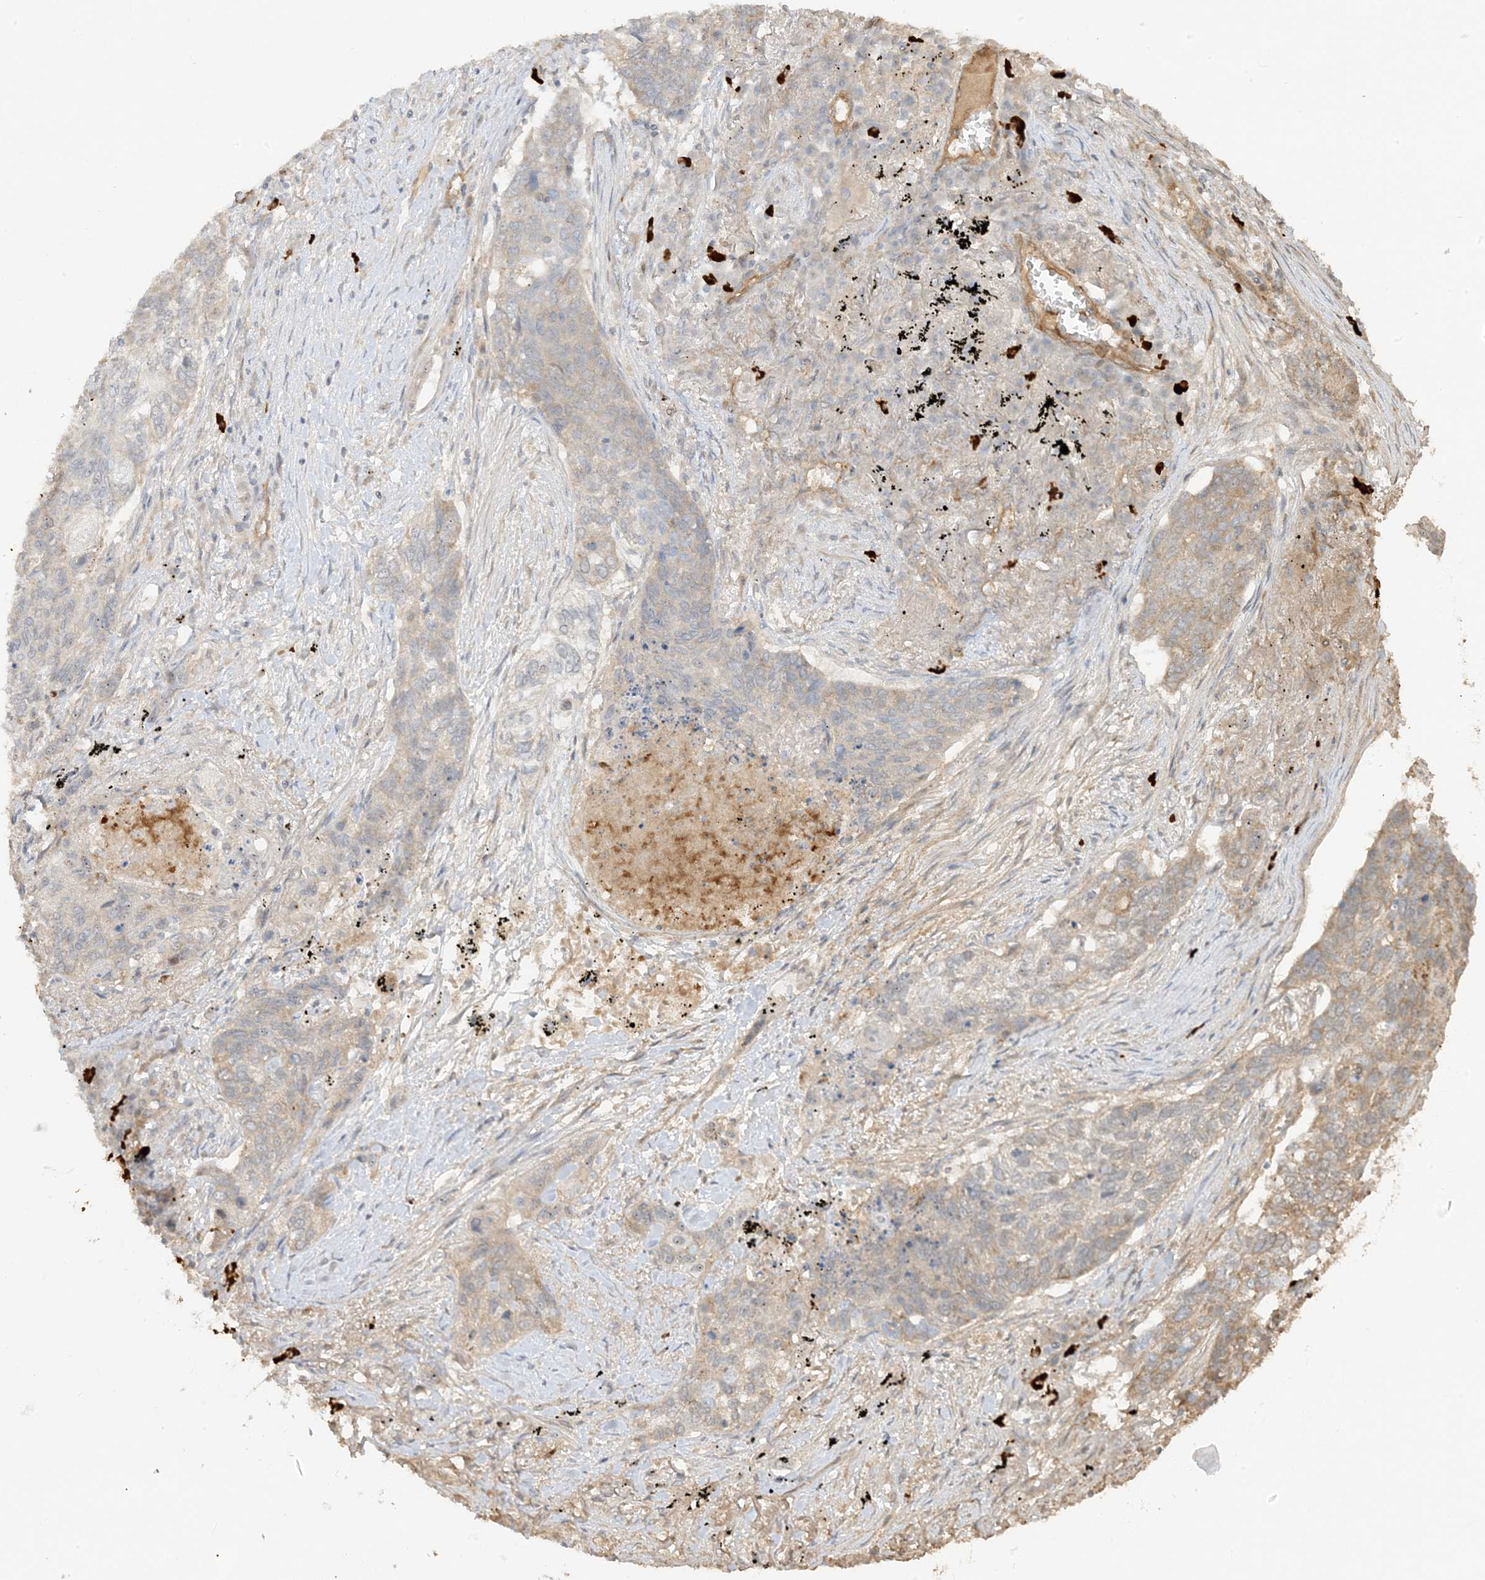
{"staining": {"intensity": "weak", "quantity": "25%-75%", "location": "cytoplasmic/membranous"}, "tissue": "lung cancer", "cell_type": "Tumor cells", "image_type": "cancer", "snomed": [{"axis": "morphology", "description": "Squamous cell carcinoma, NOS"}, {"axis": "topography", "description": "Lung"}], "caption": "Squamous cell carcinoma (lung) was stained to show a protein in brown. There is low levels of weak cytoplasmic/membranous positivity in approximately 25%-75% of tumor cells.", "gene": "UBAP2L", "patient": {"sex": "female", "age": 63}}